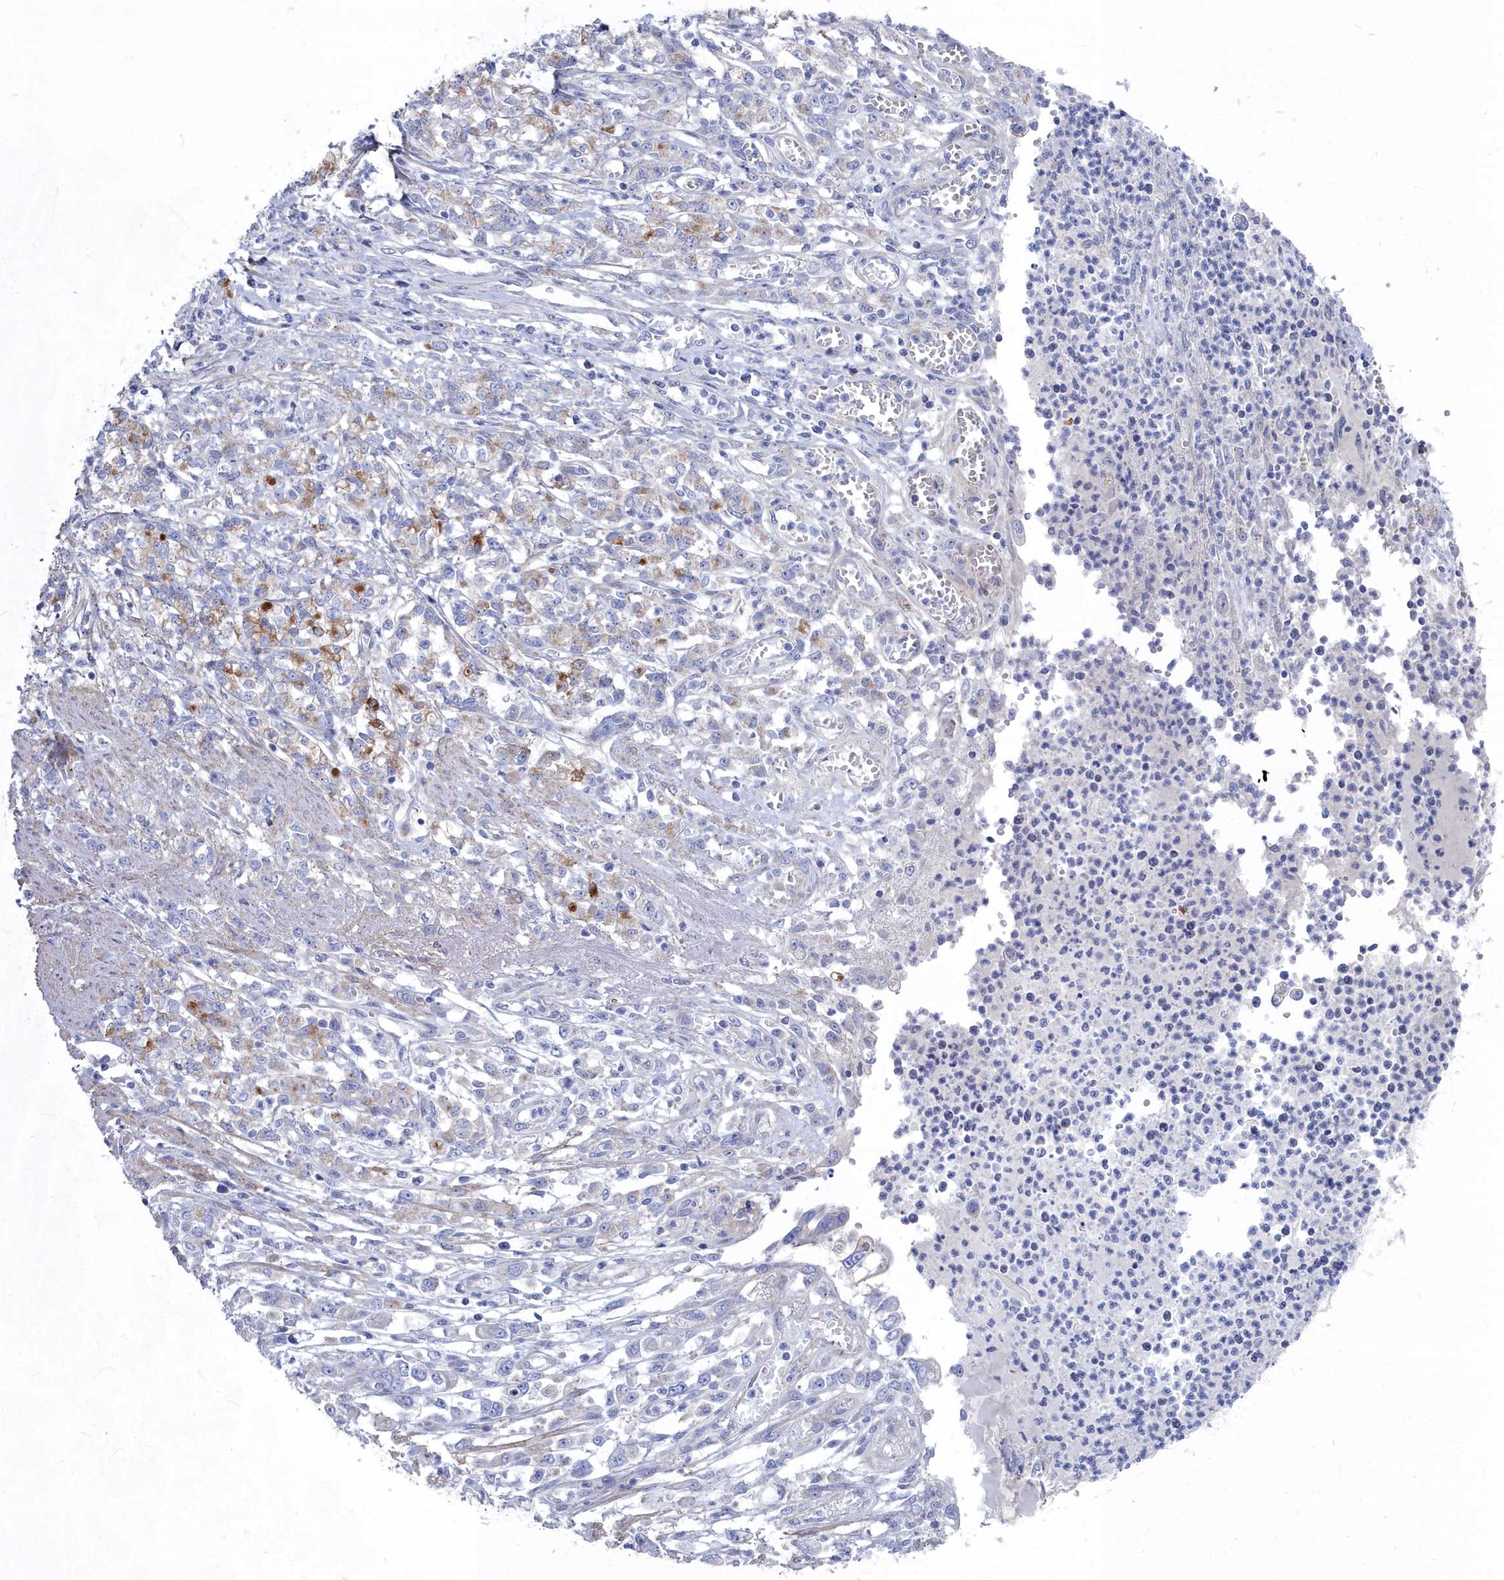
{"staining": {"intensity": "moderate", "quantity": "<25%", "location": "cytoplasmic/membranous"}, "tissue": "stomach cancer", "cell_type": "Tumor cells", "image_type": "cancer", "snomed": [{"axis": "morphology", "description": "Adenocarcinoma, NOS"}, {"axis": "topography", "description": "Stomach"}], "caption": "Protein expression analysis of stomach cancer reveals moderate cytoplasmic/membranous positivity in approximately <25% of tumor cells. The protein is shown in brown color, while the nuclei are stained blue.", "gene": "SHISAL2A", "patient": {"sex": "female", "age": 76}}